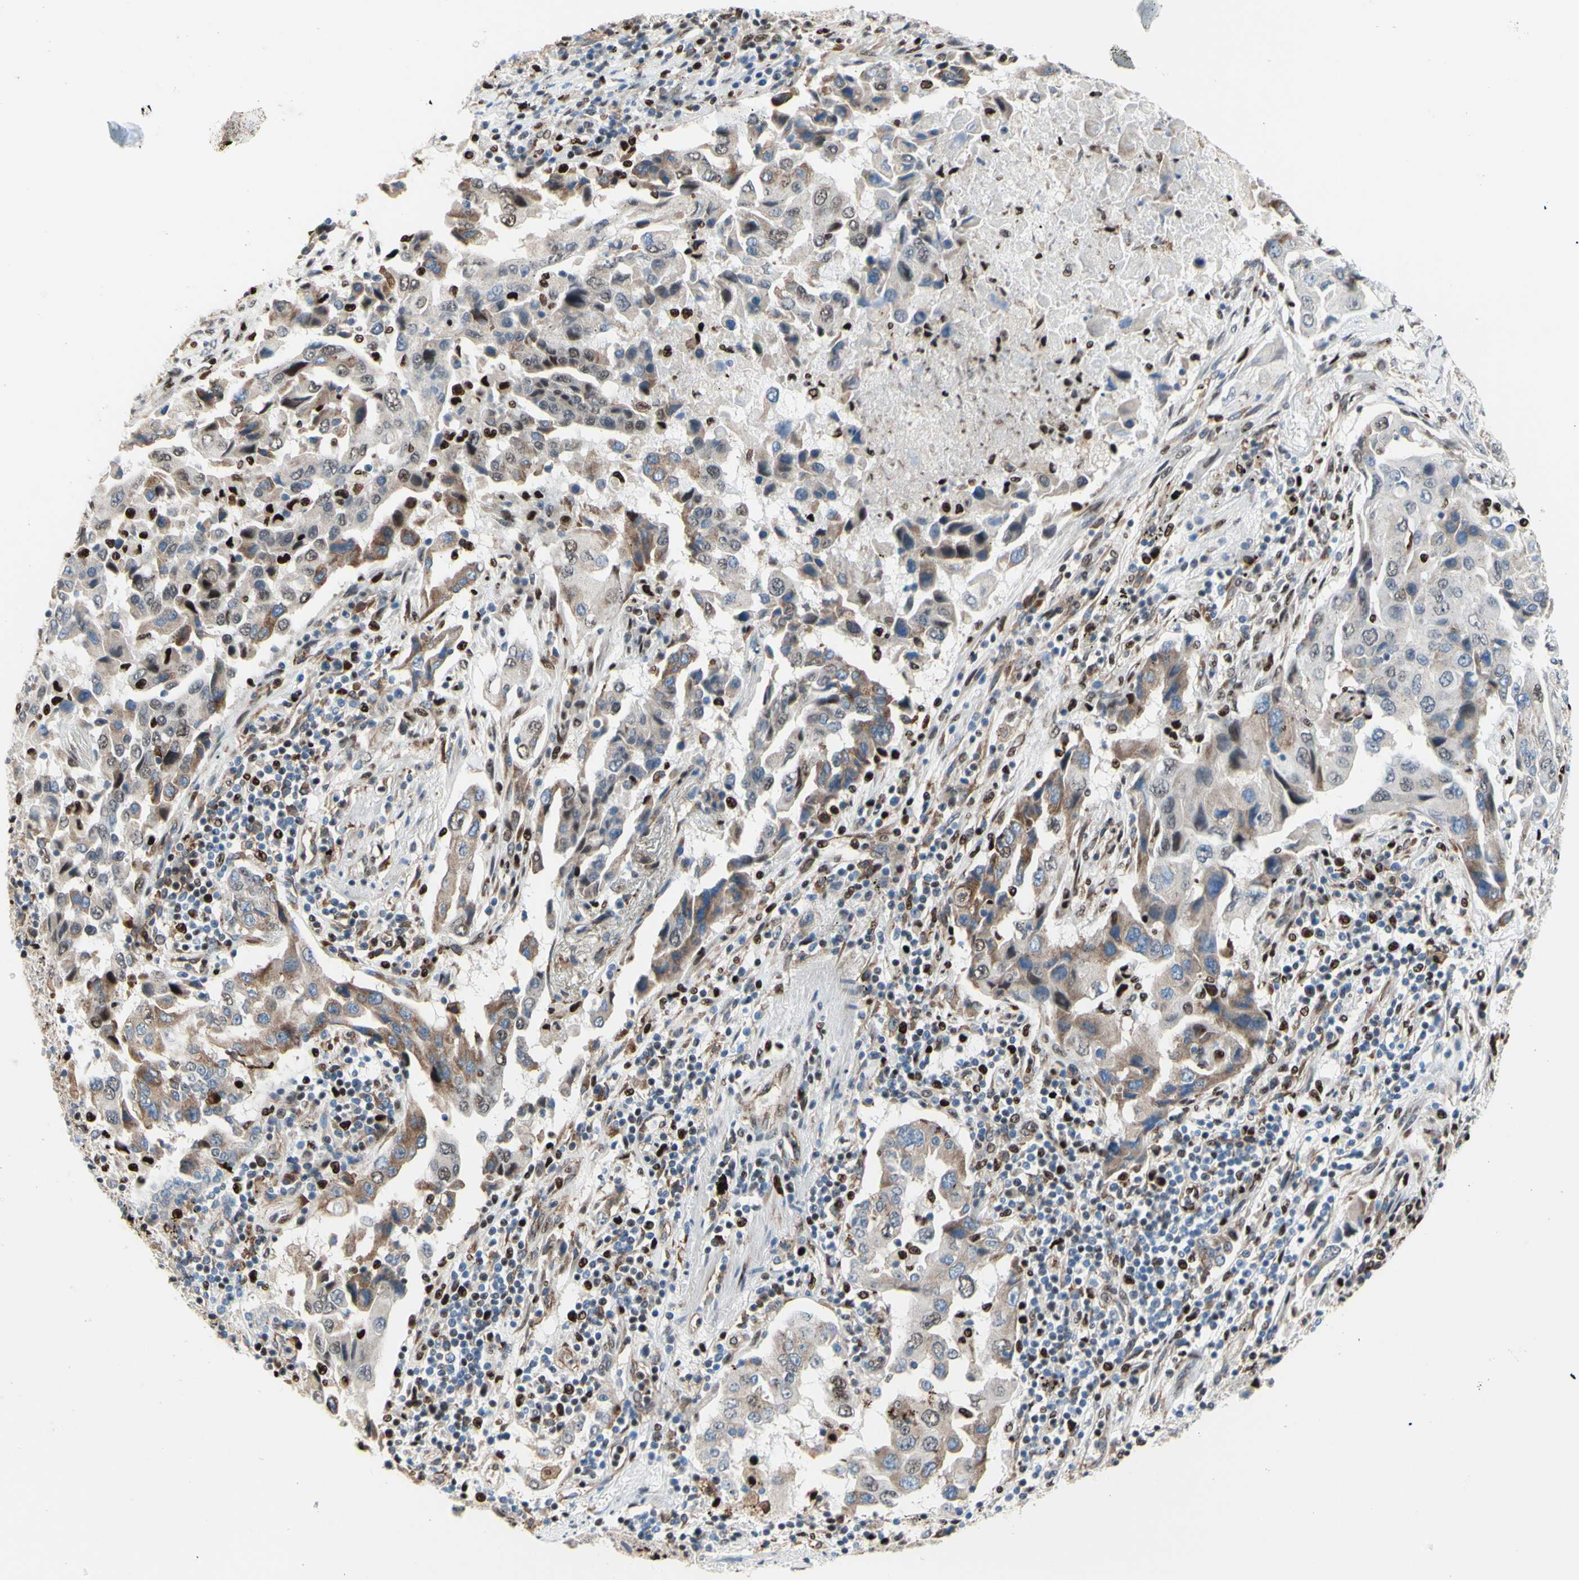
{"staining": {"intensity": "weak", "quantity": ">75%", "location": "cytoplasmic/membranous"}, "tissue": "lung cancer", "cell_type": "Tumor cells", "image_type": "cancer", "snomed": [{"axis": "morphology", "description": "Adenocarcinoma, NOS"}, {"axis": "topography", "description": "Lung"}], "caption": "Tumor cells exhibit low levels of weak cytoplasmic/membranous staining in about >75% of cells in adenocarcinoma (lung). (DAB = brown stain, brightfield microscopy at high magnification).", "gene": "EED", "patient": {"sex": "female", "age": 65}}